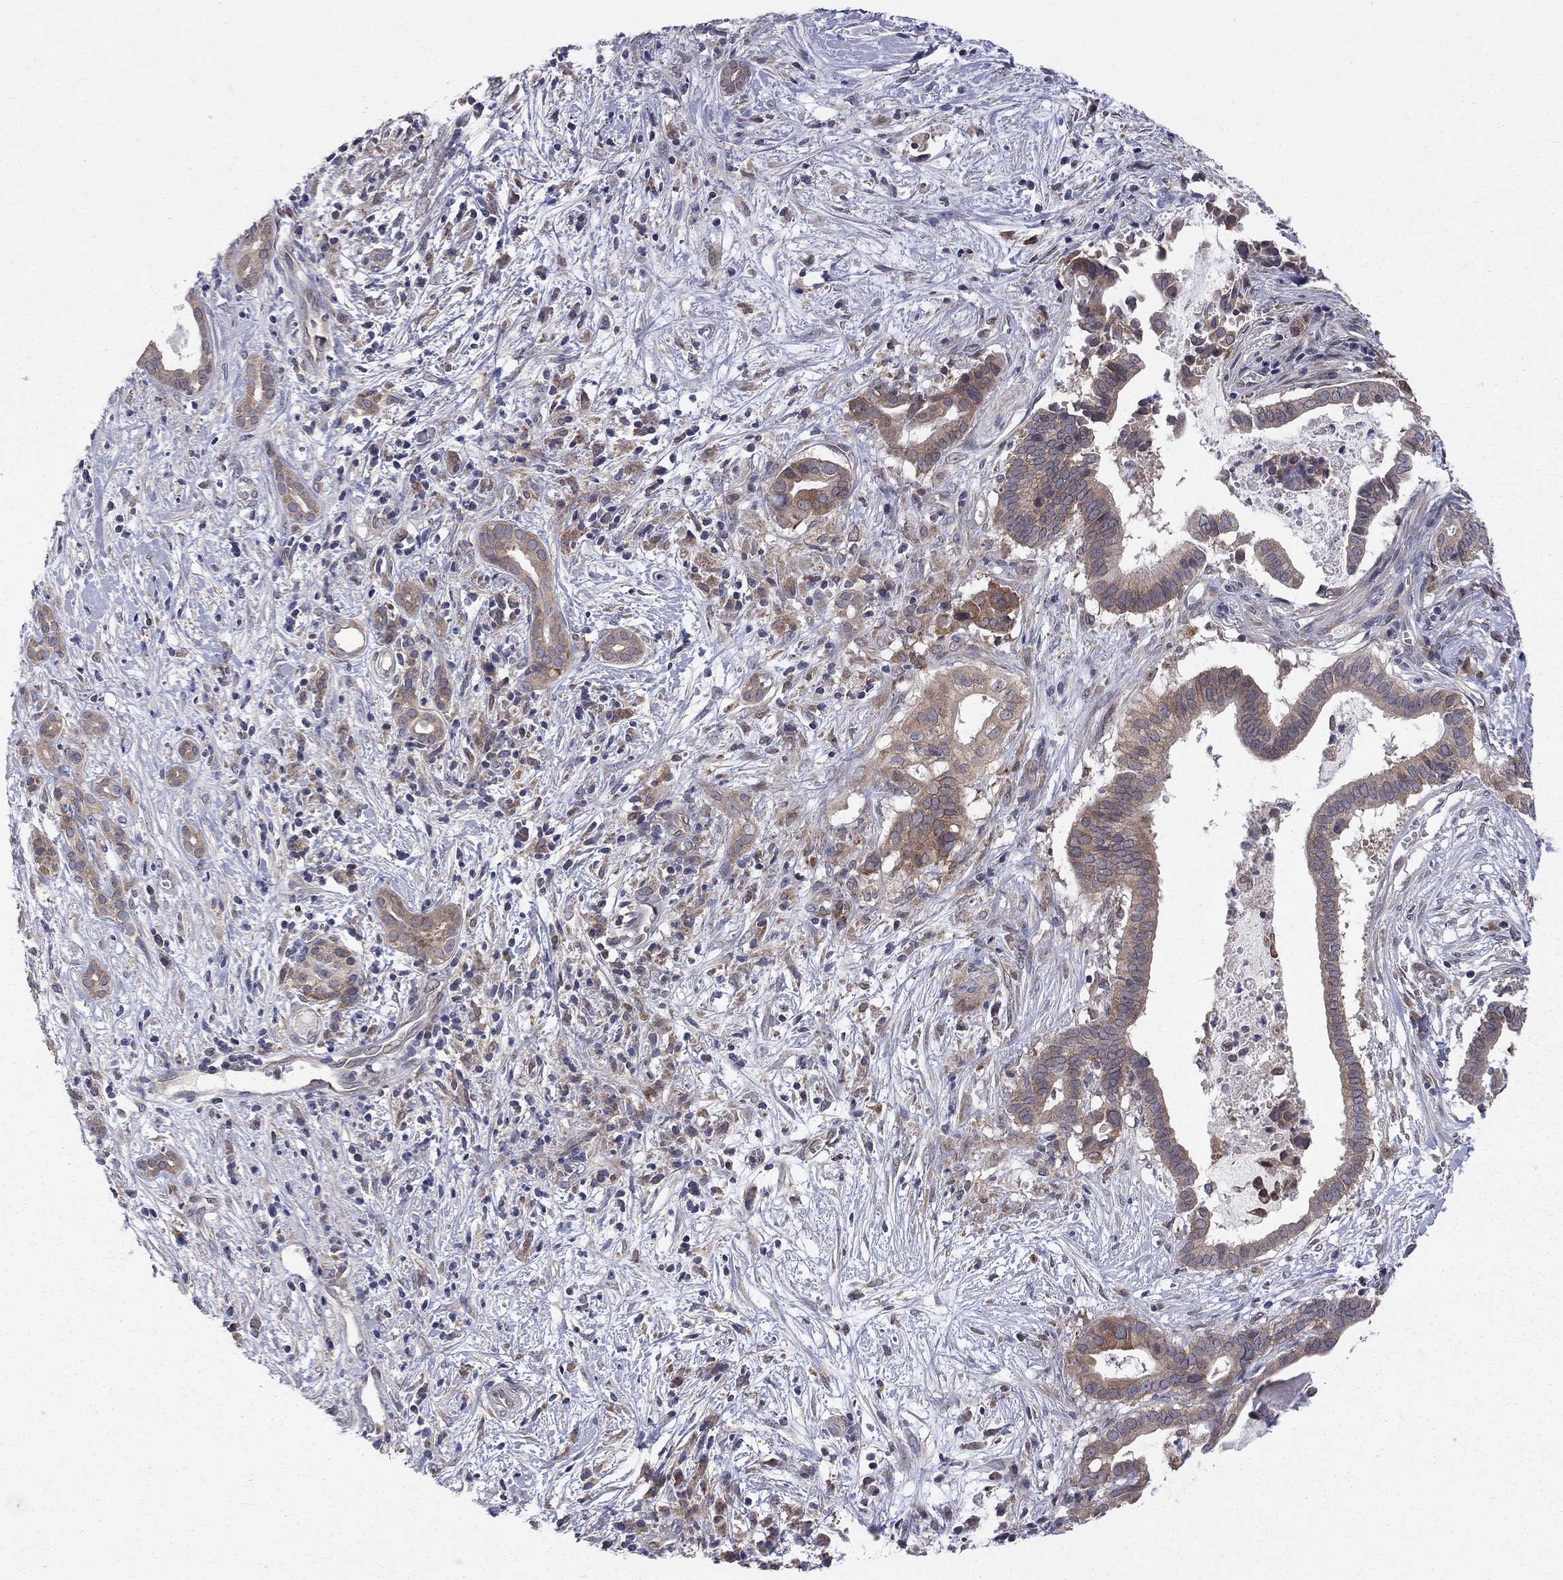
{"staining": {"intensity": "moderate", "quantity": ">75%", "location": "cytoplasmic/membranous"}, "tissue": "pancreatic cancer", "cell_type": "Tumor cells", "image_type": "cancer", "snomed": [{"axis": "morphology", "description": "Adenocarcinoma, NOS"}, {"axis": "topography", "description": "Pancreas"}], "caption": "Tumor cells display medium levels of moderate cytoplasmic/membranous positivity in approximately >75% of cells in pancreatic adenocarcinoma.", "gene": "CNOT11", "patient": {"sex": "male", "age": 61}}